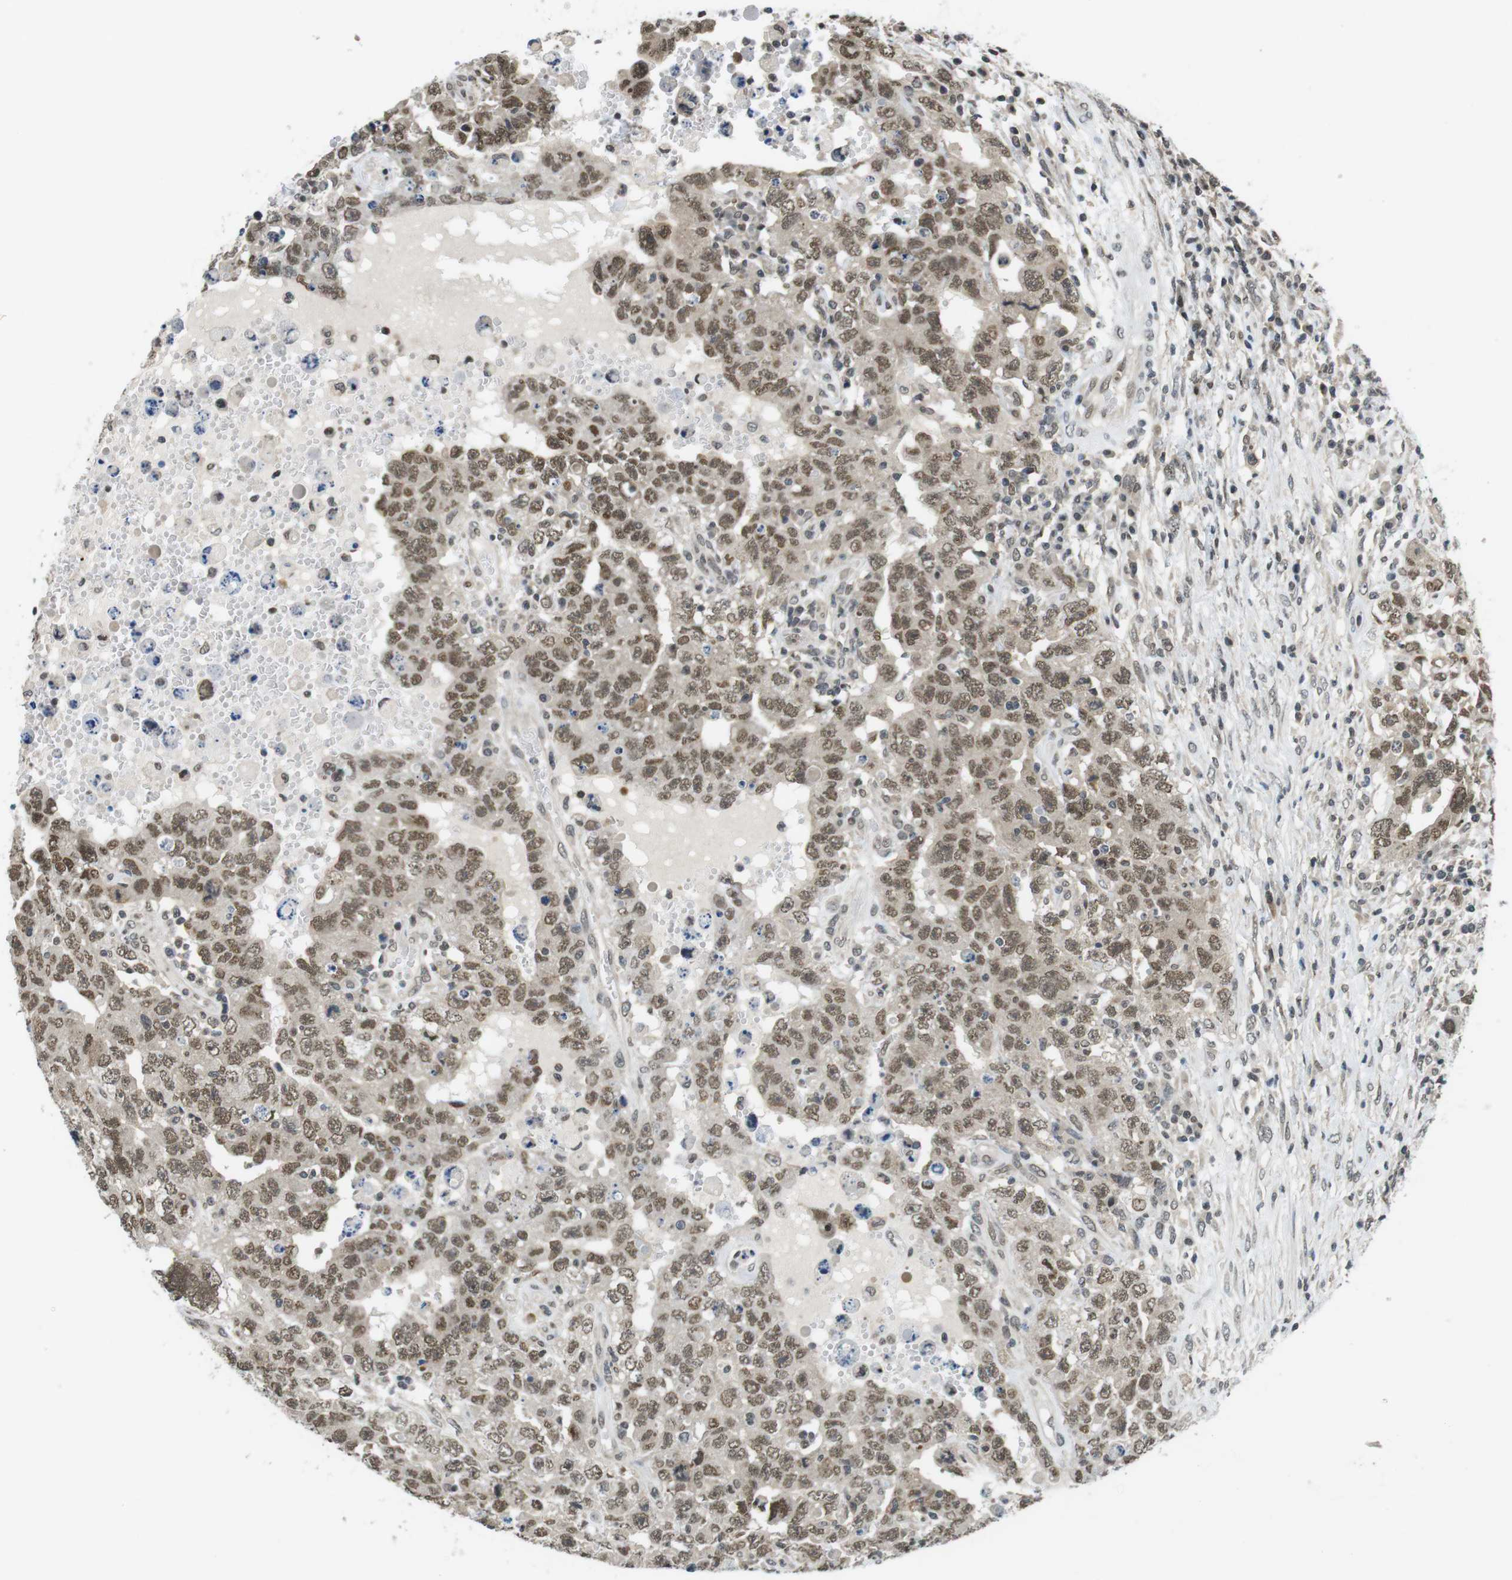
{"staining": {"intensity": "weak", "quantity": ">75%", "location": "cytoplasmic/membranous,nuclear"}, "tissue": "testis cancer", "cell_type": "Tumor cells", "image_type": "cancer", "snomed": [{"axis": "morphology", "description": "Carcinoma, Embryonal, NOS"}, {"axis": "topography", "description": "Testis"}], "caption": "Tumor cells reveal low levels of weak cytoplasmic/membranous and nuclear staining in about >75% of cells in testis embryonal carcinoma.", "gene": "NEK4", "patient": {"sex": "male", "age": 26}}